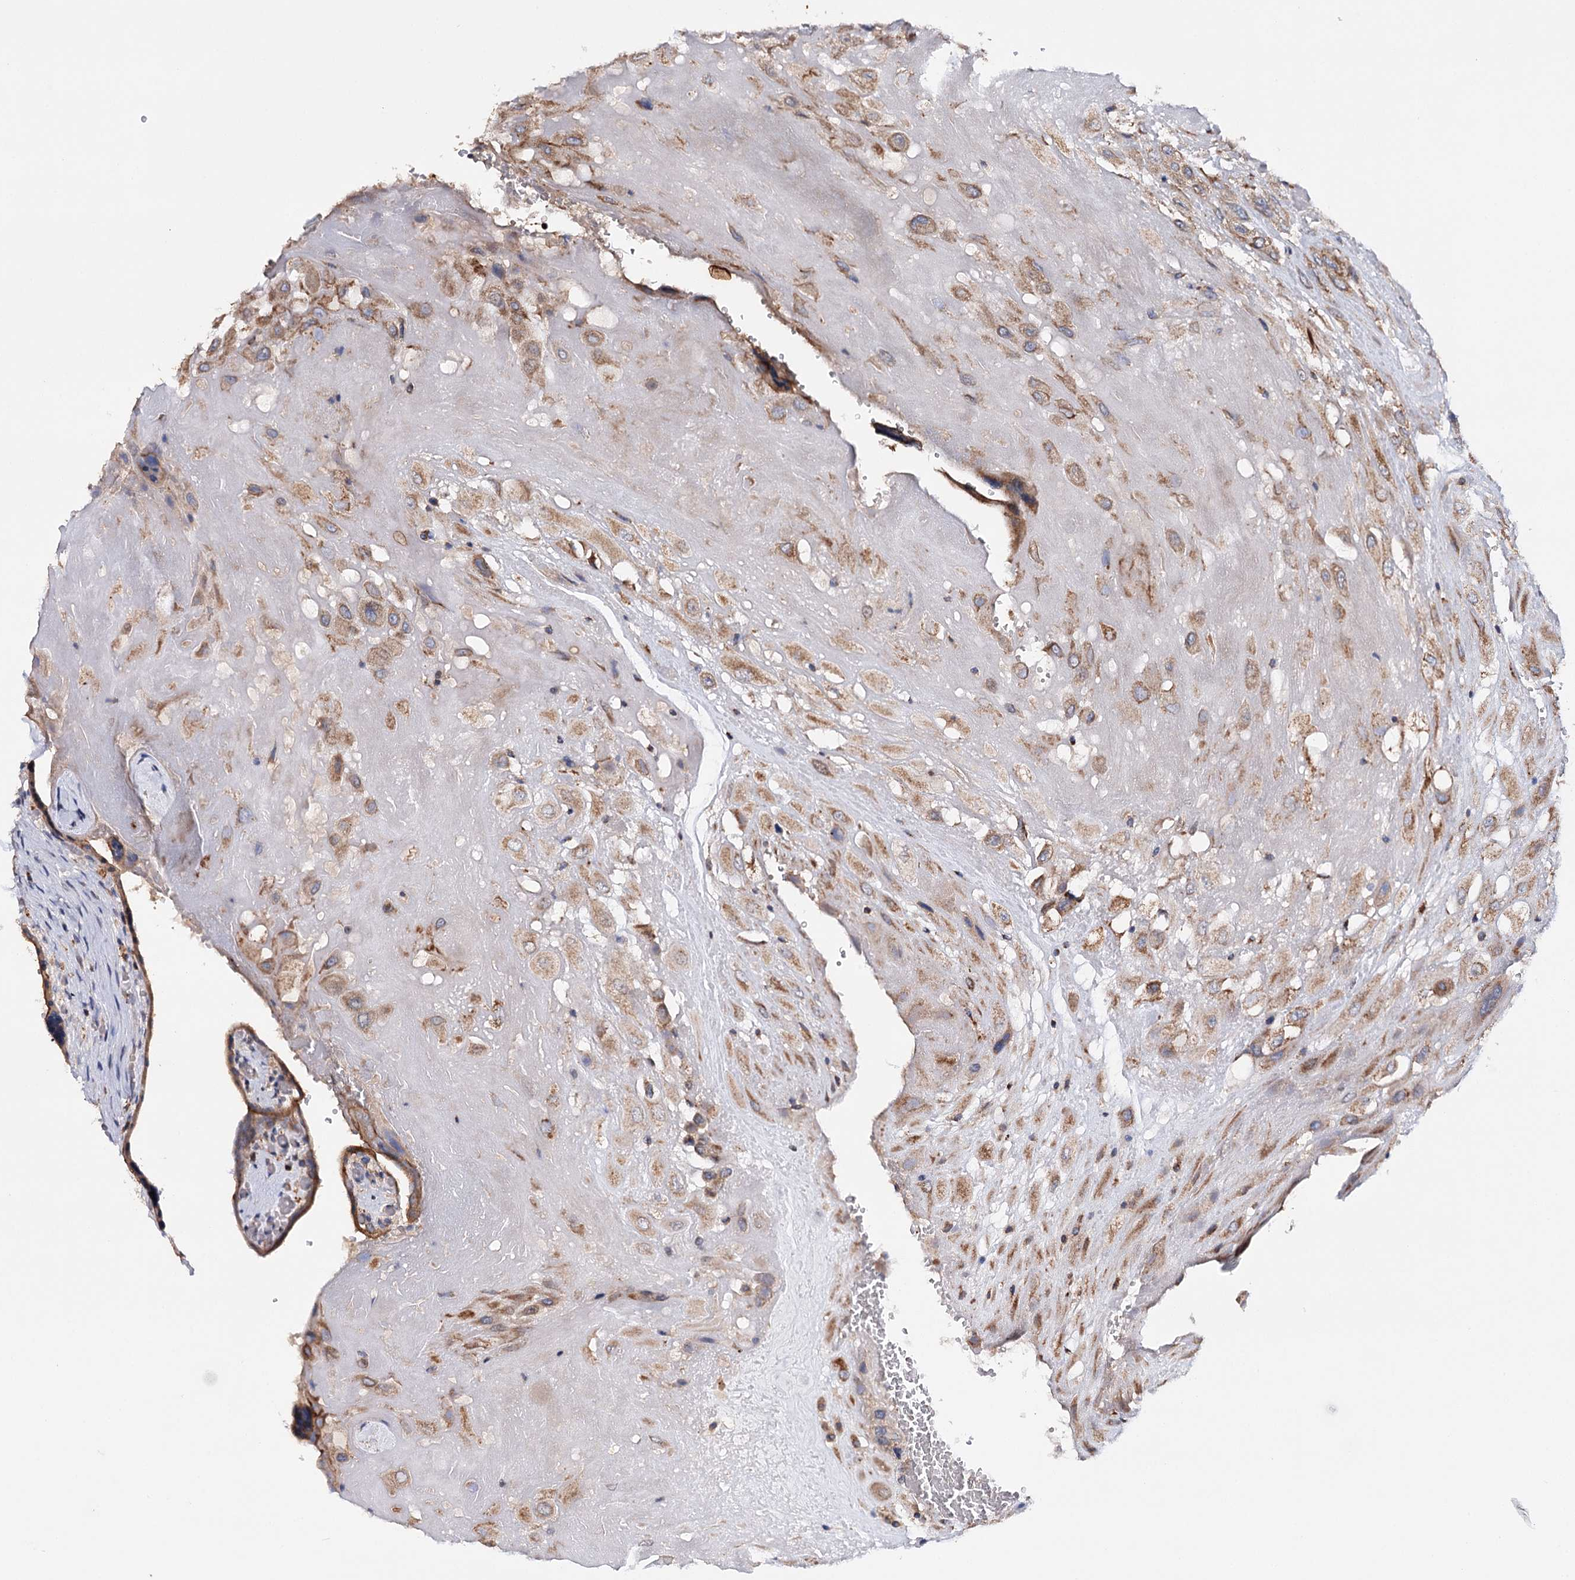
{"staining": {"intensity": "moderate", "quantity": ">75%", "location": "cytoplasmic/membranous"}, "tissue": "placenta", "cell_type": "Decidual cells", "image_type": "normal", "snomed": [{"axis": "morphology", "description": "Normal tissue, NOS"}, {"axis": "topography", "description": "Placenta"}], "caption": "Placenta was stained to show a protein in brown. There is medium levels of moderate cytoplasmic/membranous staining in approximately >75% of decidual cells.", "gene": "CFAP46", "patient": {"sex": "female", "age": 37}}